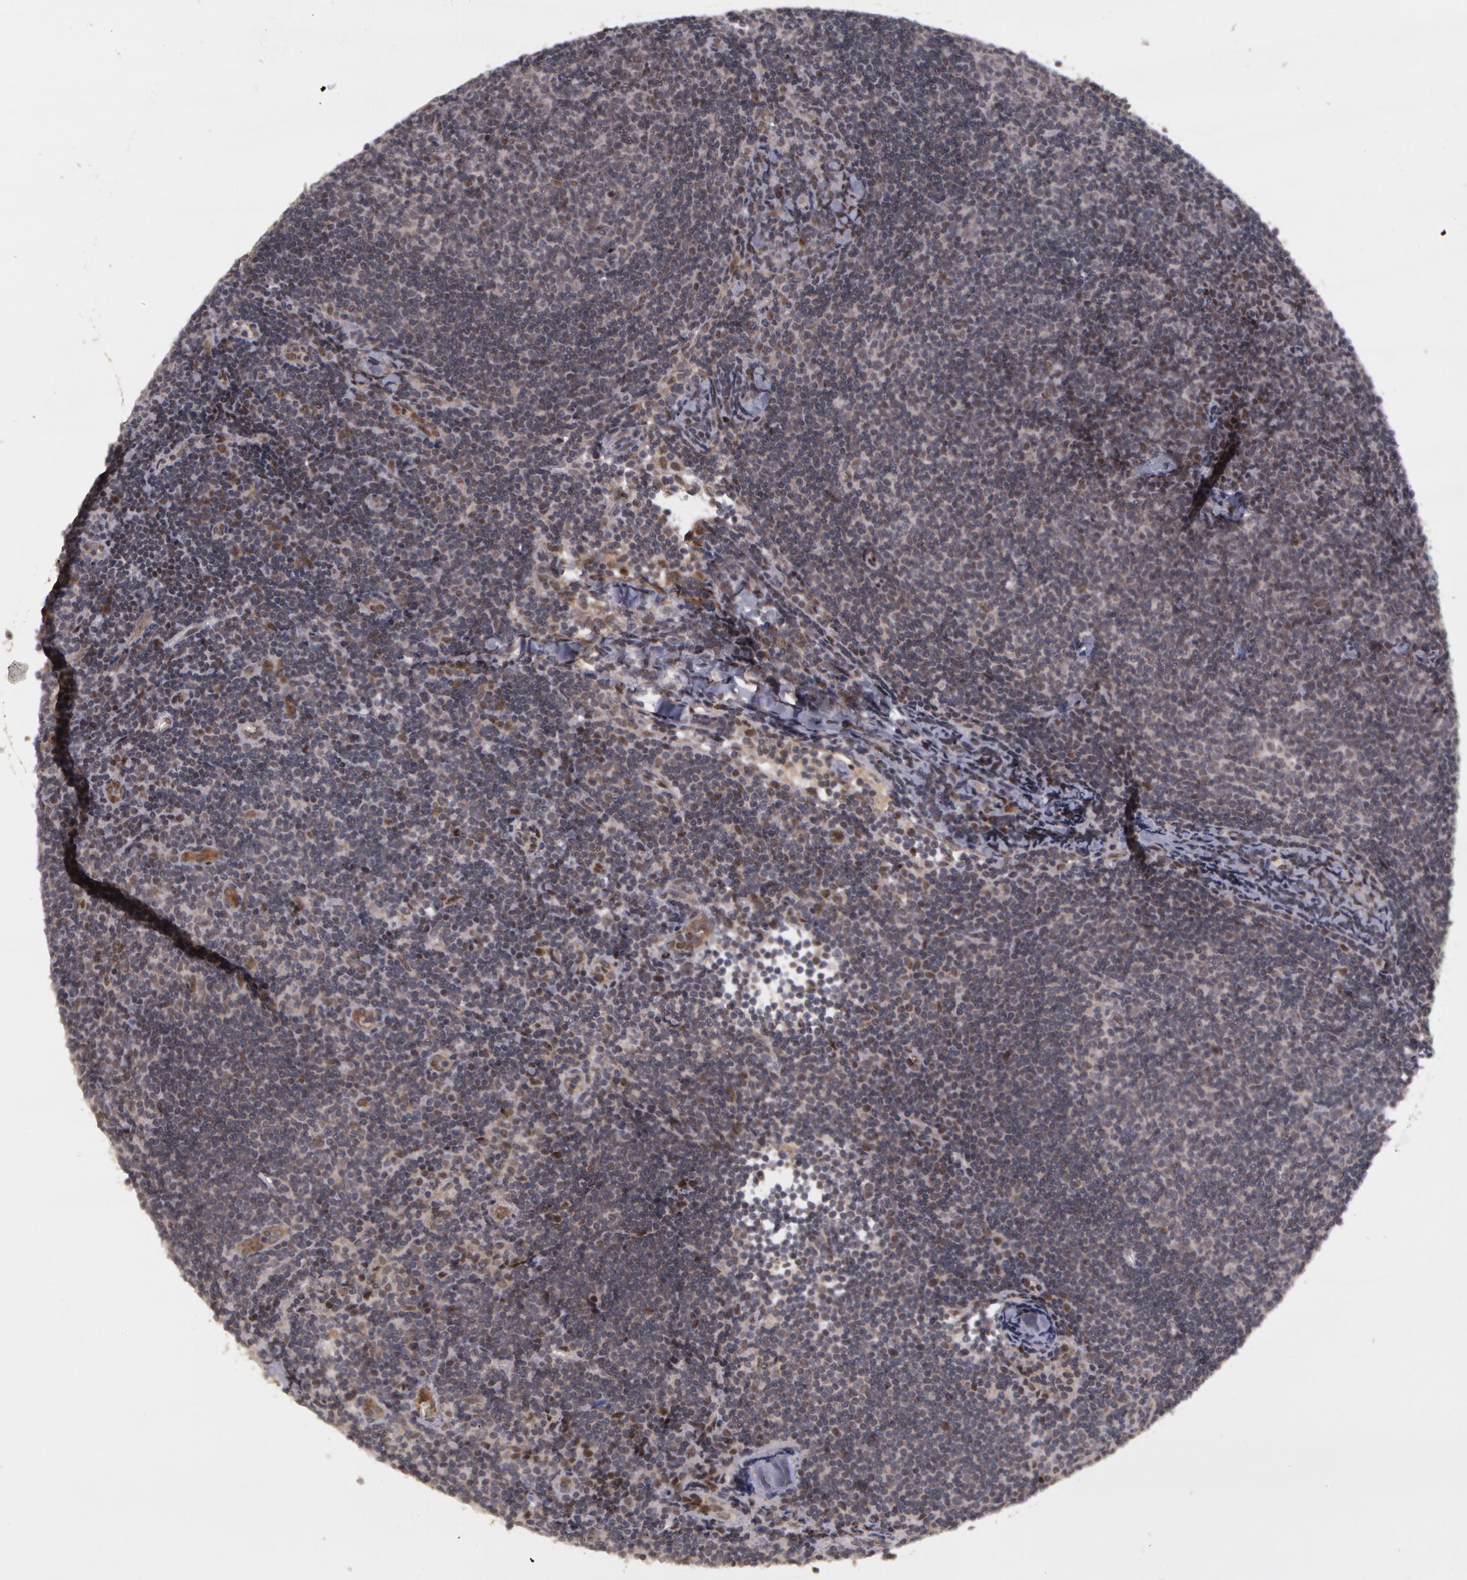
{"staining": {"intensity": "negative", "quantity": "none", "location": "none"}, "tissue": "lymphoma", "cell_type": "Tumor cells", "image_type": "cancer", "snomed": [{"axis": "morphology", "description": "Malignant lymphoma, non-Hodgkin's type, Low grade"}, {"axis": "topography", "description": "Lymph node"}], "caption": "A micrograph of malignant lymphoma, non-Hodgkin's type (low-grade) stained for a protein reveals no brown staining in tumor cells.", "gene": "STX5", "patient": {"sex": "male", "age": 49}}